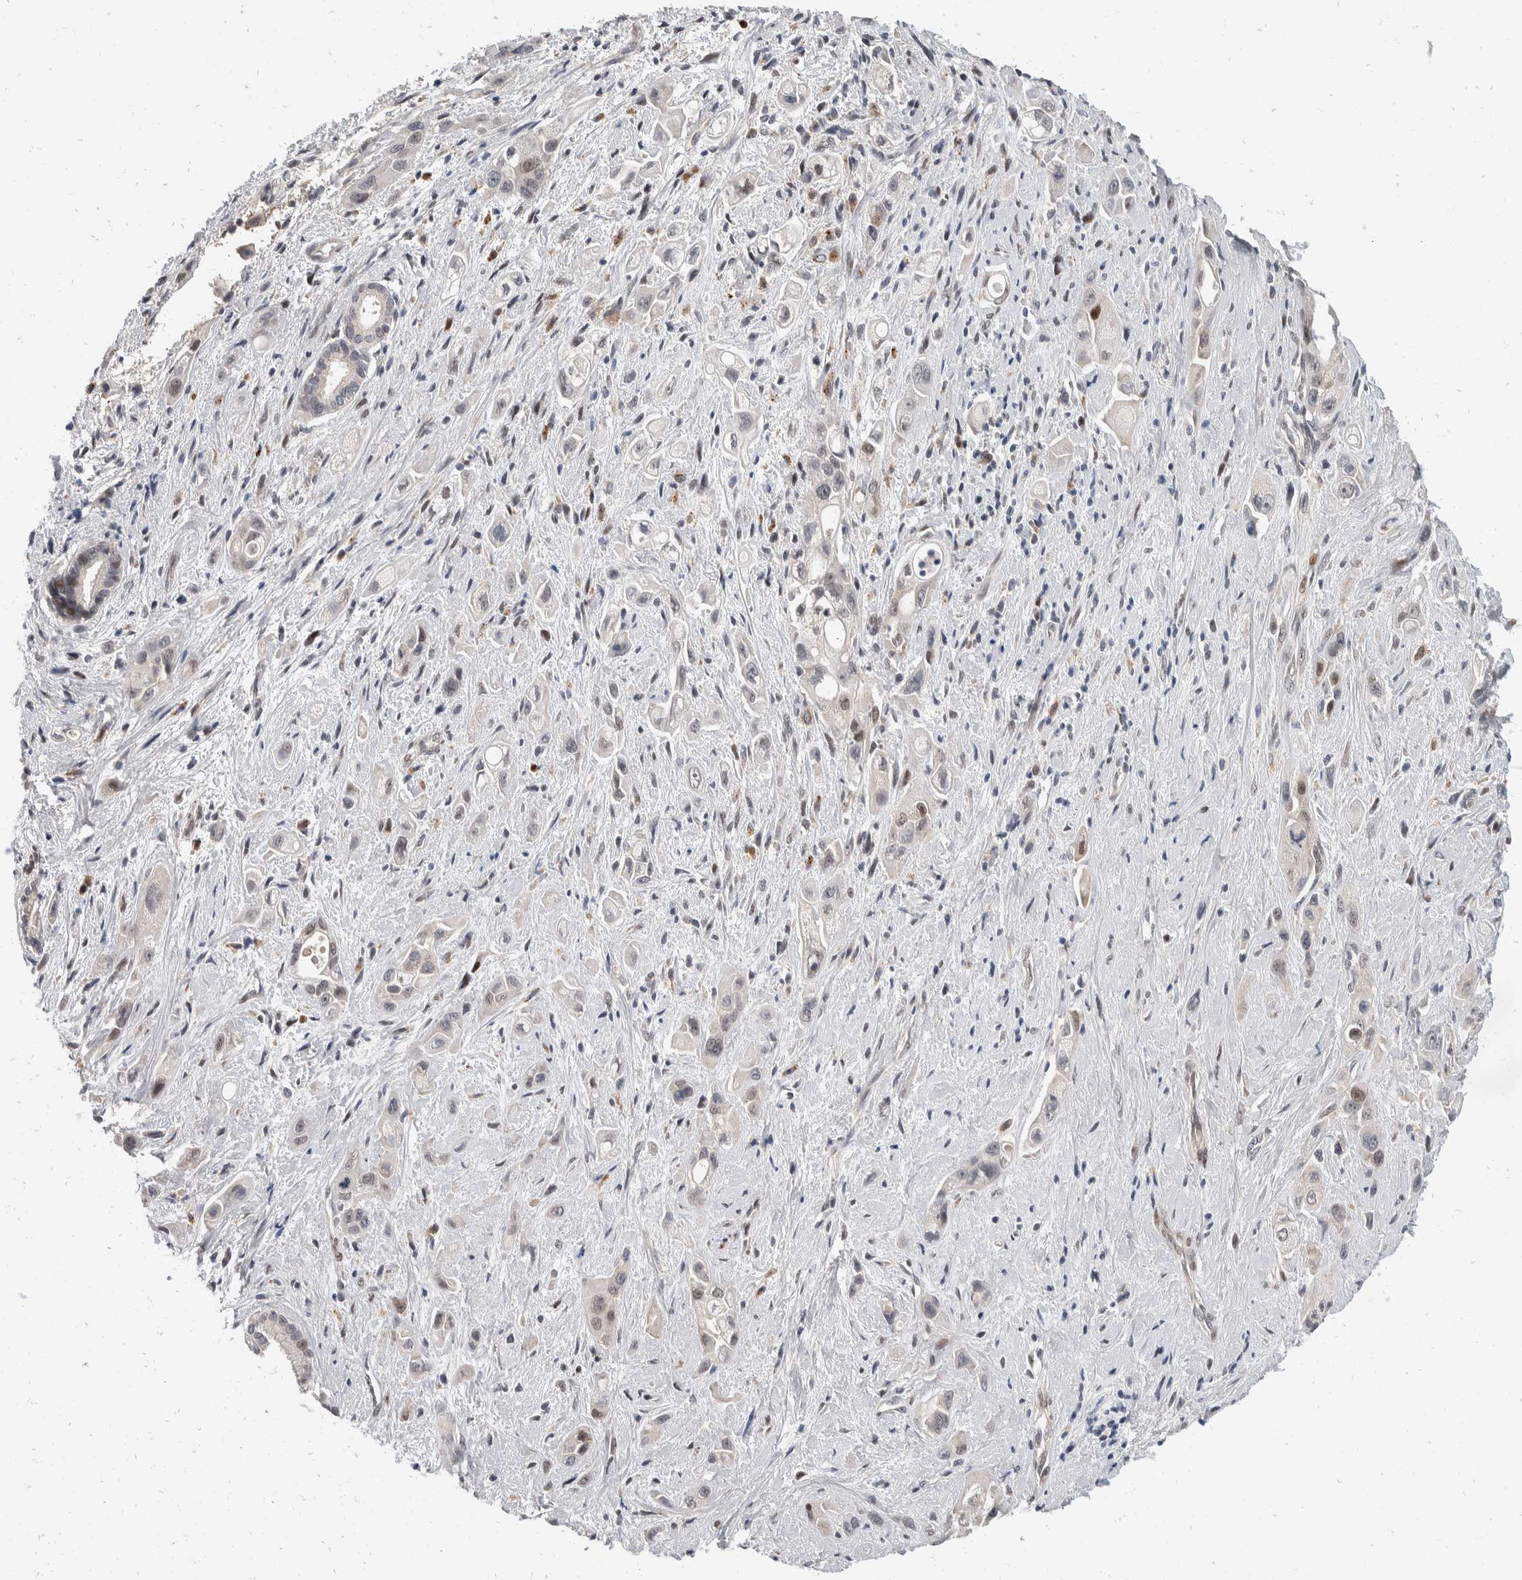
{"staining": {"intensity": "weak", "quantity": "<25%", "location": "nuclear"}, "tissue": "pancreatic cancer", "cell_type": "Tumor cells", "image_type": "cancer", "snomed": [{"axis": "morphology", "description": "Adenocarcinoma, NOS"}, {"axis": "topography", "description": "Pancreas"}], "caption": "Immunohistochemical staining of adenocarcinoma (pancreatic) demonstrates no significant positivity in tumor cells.", "gene": "ZNF703", "patient": {"sex": "female", "age": 66}}